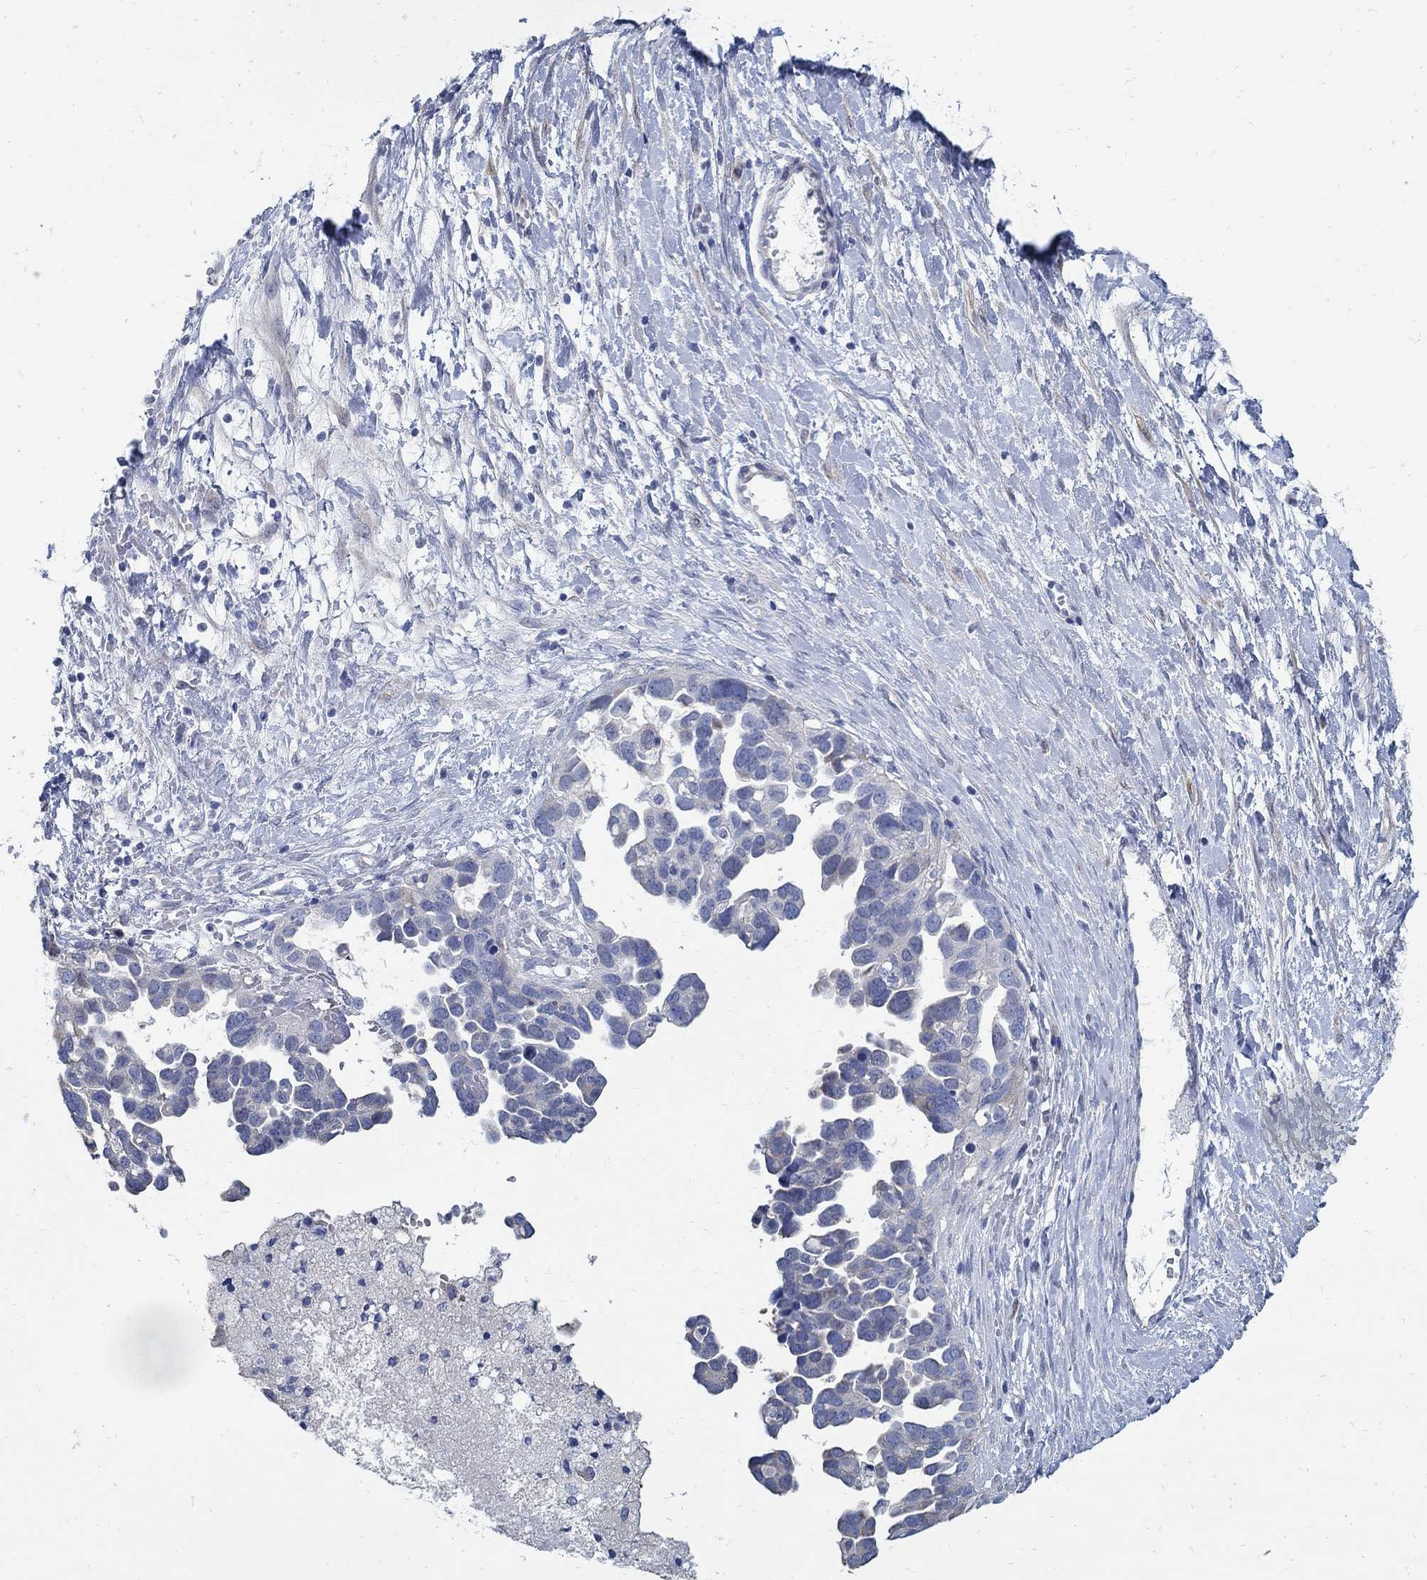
{"staining": {"intensity": "negative", "quantity": "none", "location": "none"}, "tissue": "ovarian cancer", "cell_type": "Tumor cells", "image_type": "cancer", "snomed": [{"axis": "morphology", "description": "Cystadenocarcinoma, serous, NOS"}, {"axis": "topography", "description": "Ovary"}], "caption": "Tumor cells show no significant expression in serous cystadenocarcinoma (ovarian).", "gene": "C15orf39", "patient": {"sex": "female", "age": 54}}